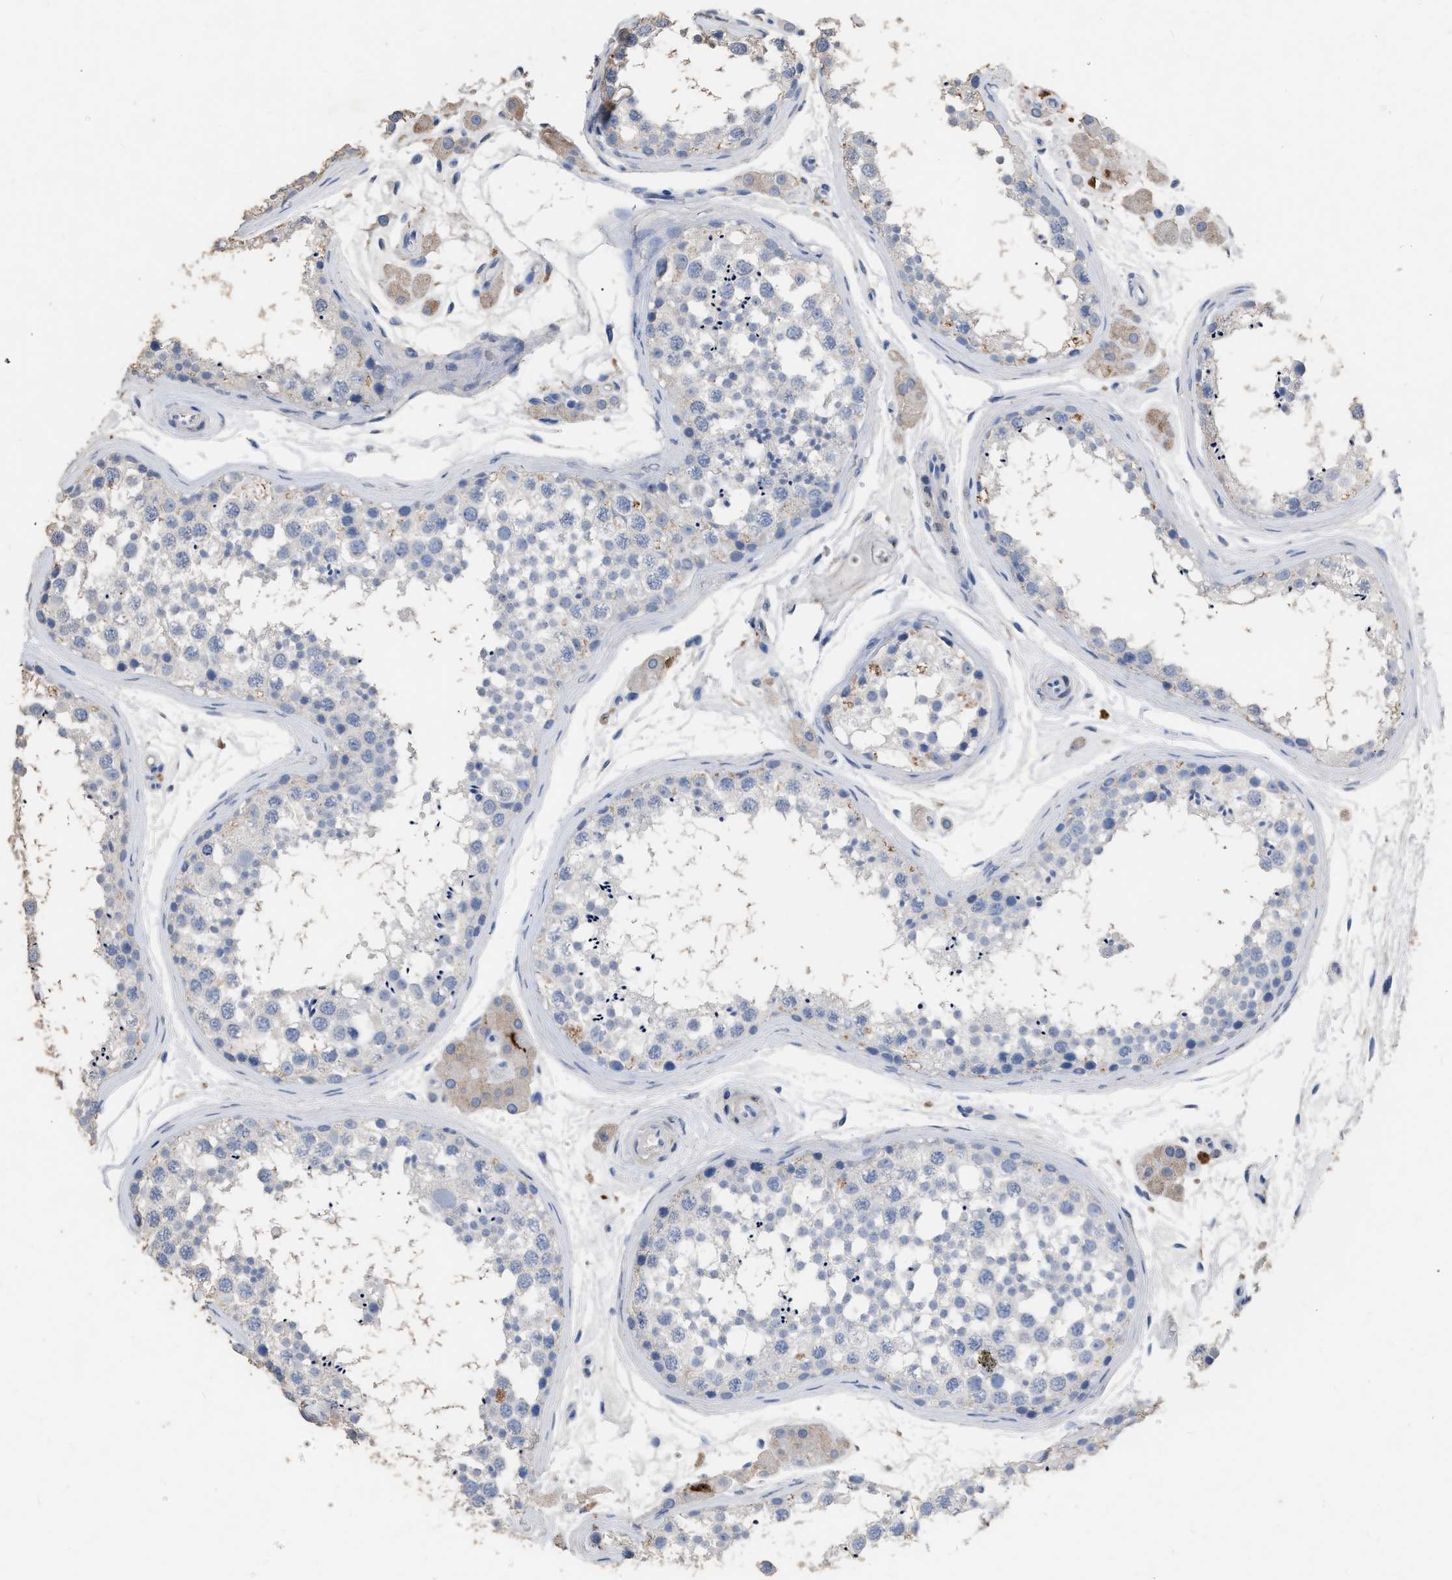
{"staining": {"intensity": "negative", "quantity": "none", "location": "none"}, "tissue": "testis", "cell_type": "Cells in seminiferous ducts", "image_type": "normal", "snomed": [{"axis": "morphology", "description": "Normal tissue, NOS"}, {"axis": "topography", "description": "Testis"}], "caption": "Testis stained for a protein using IHC reveals no expression cells in seminiferous ducts.", "gene": "HABP2", "patient": {"sex": "male", "age": 56}}